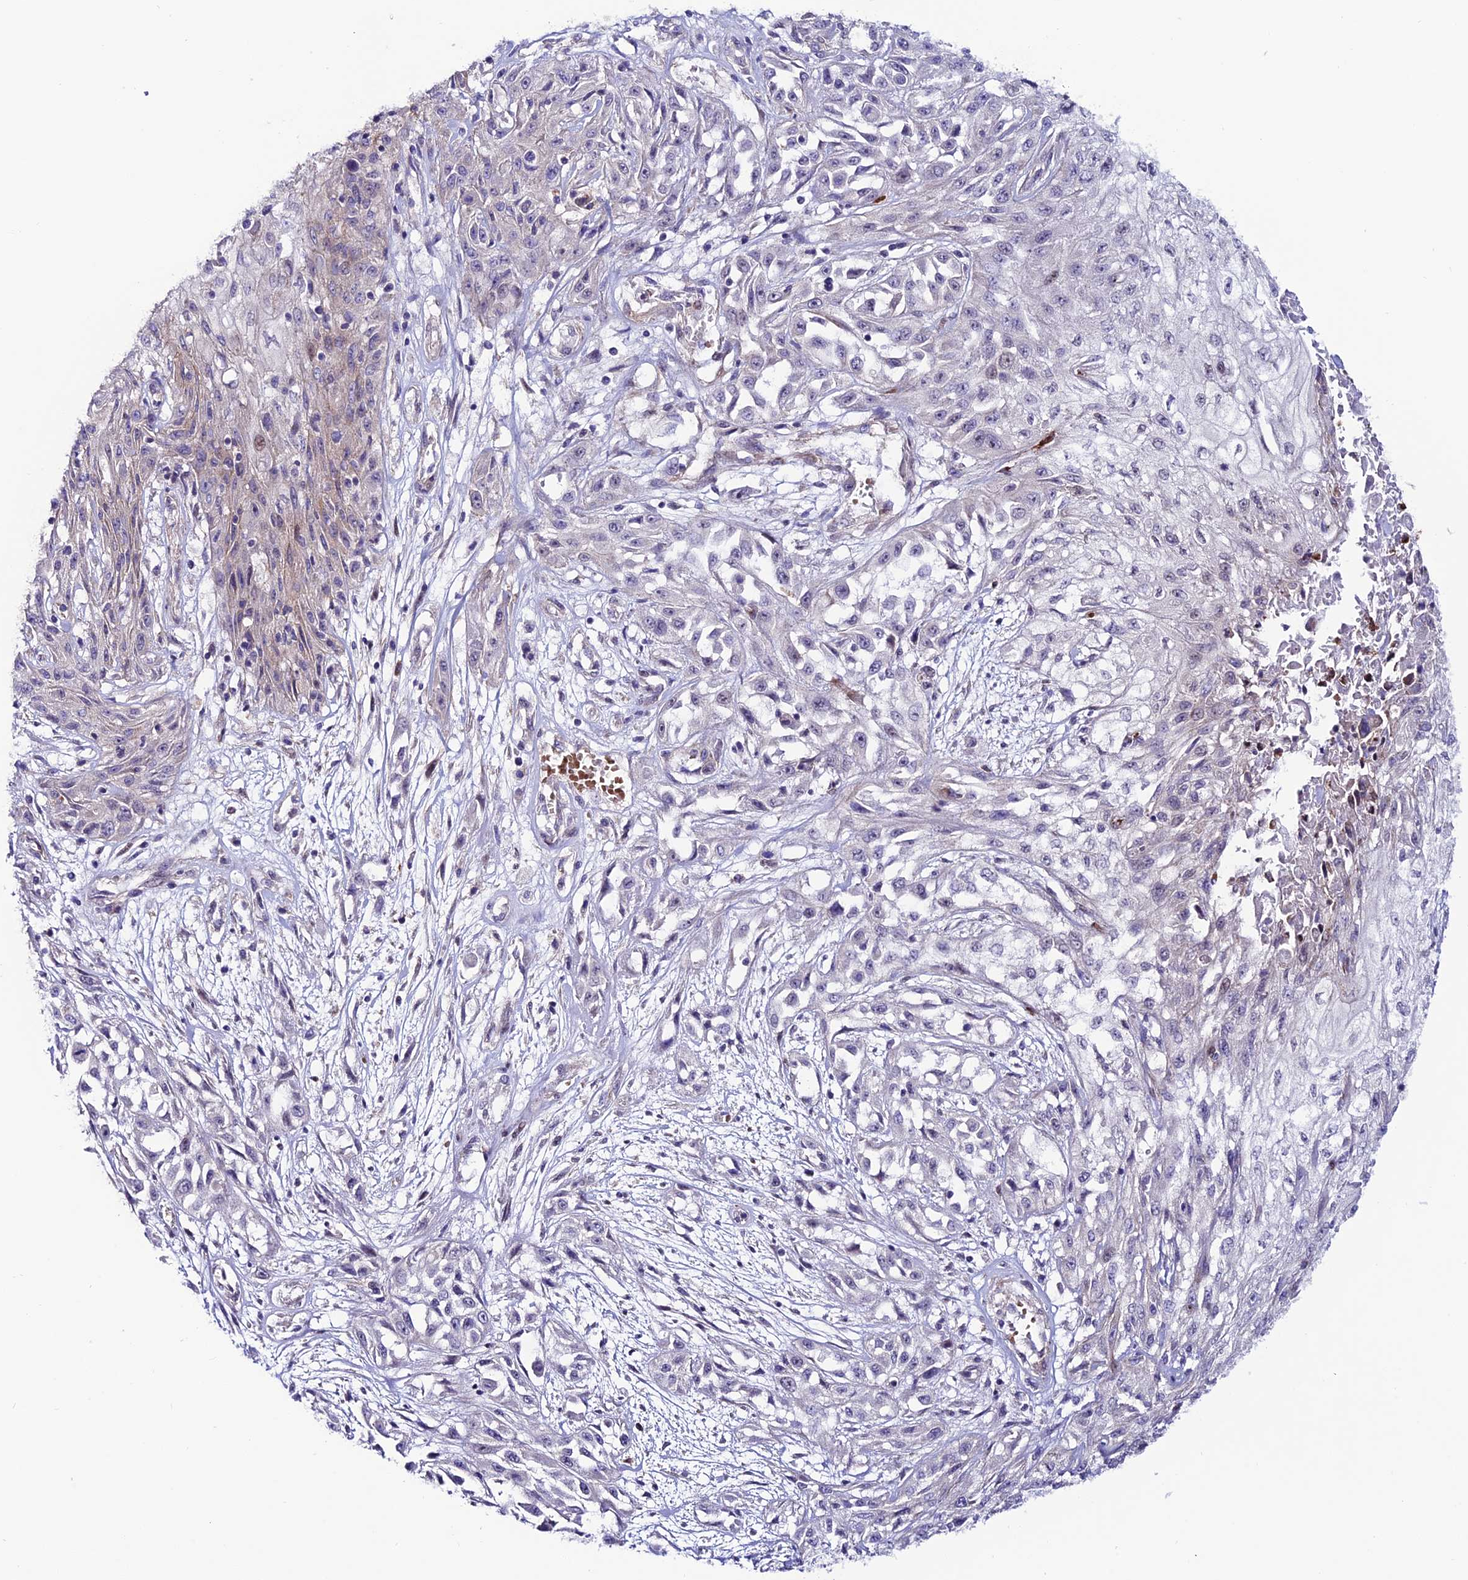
{"staining": {"intensity": "negative", "quantity": "none", "location": "none"}, "tissue": "skin cancer", "cell_type": "Tumor cells", "image_type": "cancer", "snomed": [{"axis": "morphology", "description": "Squamous cell carcinoma, NOS"}, {"axis": "morphology", "description": "Squamous cell carcinoma, metastatic, NOS"}, {"axis": "topography", "description": "Skin"}, {"axis": "topography", "description": "Lymph node"}], "caption": "Immunohistochemical staining of human skin cancer displays no significant positivity in tumor cells.", "gene": "COL6A6", "patient": {"sex": "male", "age": 75}}